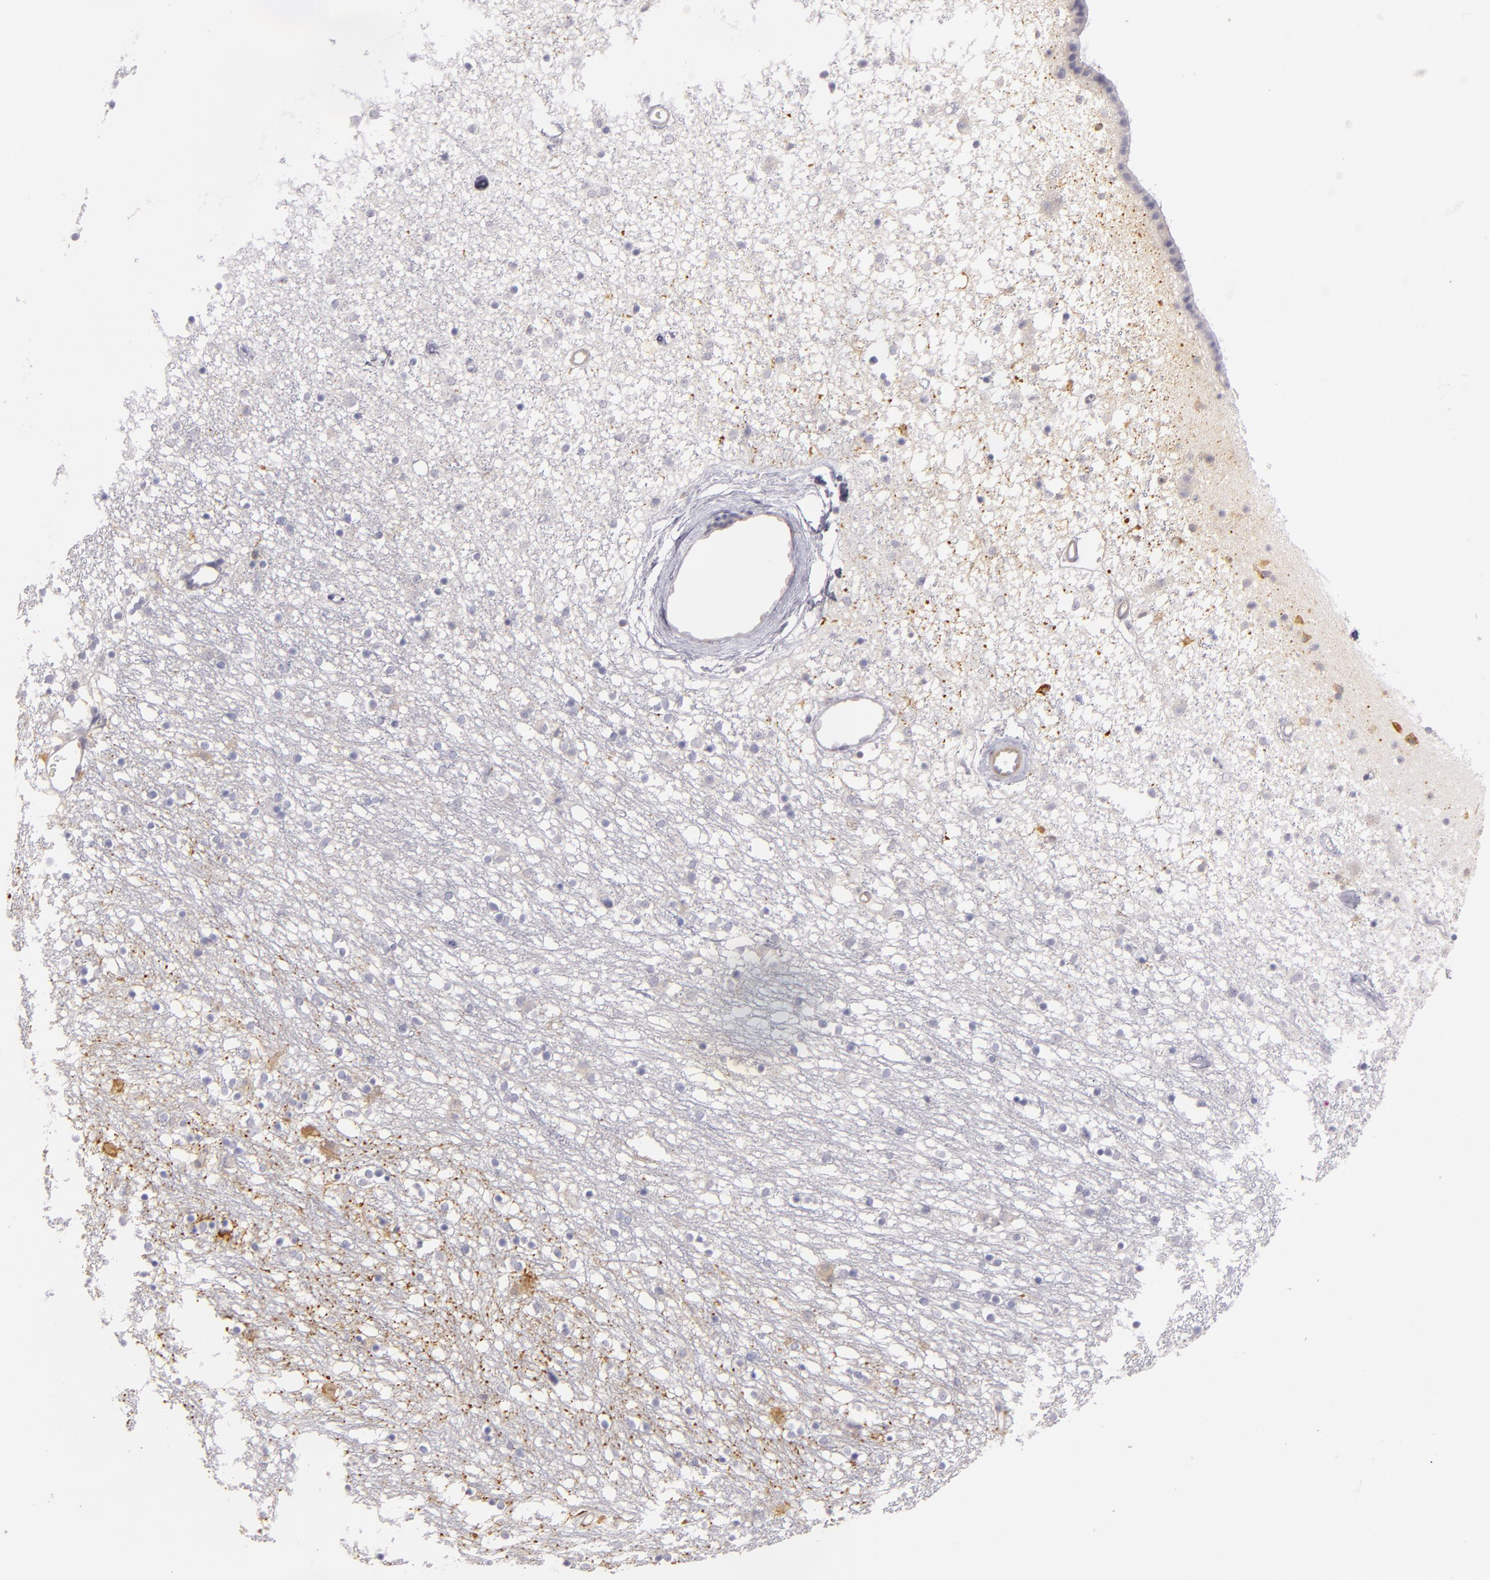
{"staining": {"intensity": "negative", "quantity": "none", "location": "none"}, "tissue": "caudate", "cell_type": "Glial cells", "image_type": "normal", "snomed": [{"axis": "morphology", "description": "Normal tissue, NOS"}, {"axis": "topography", "description": "Lateral ventricle wall"}], "caption": "Immunohistochemical staining of normal caudate demonstrates no significant staining in glial cells. Nuclei are stained in blue.", "gene": "CD83", "patient": {"sex": "female", "age": 54}}